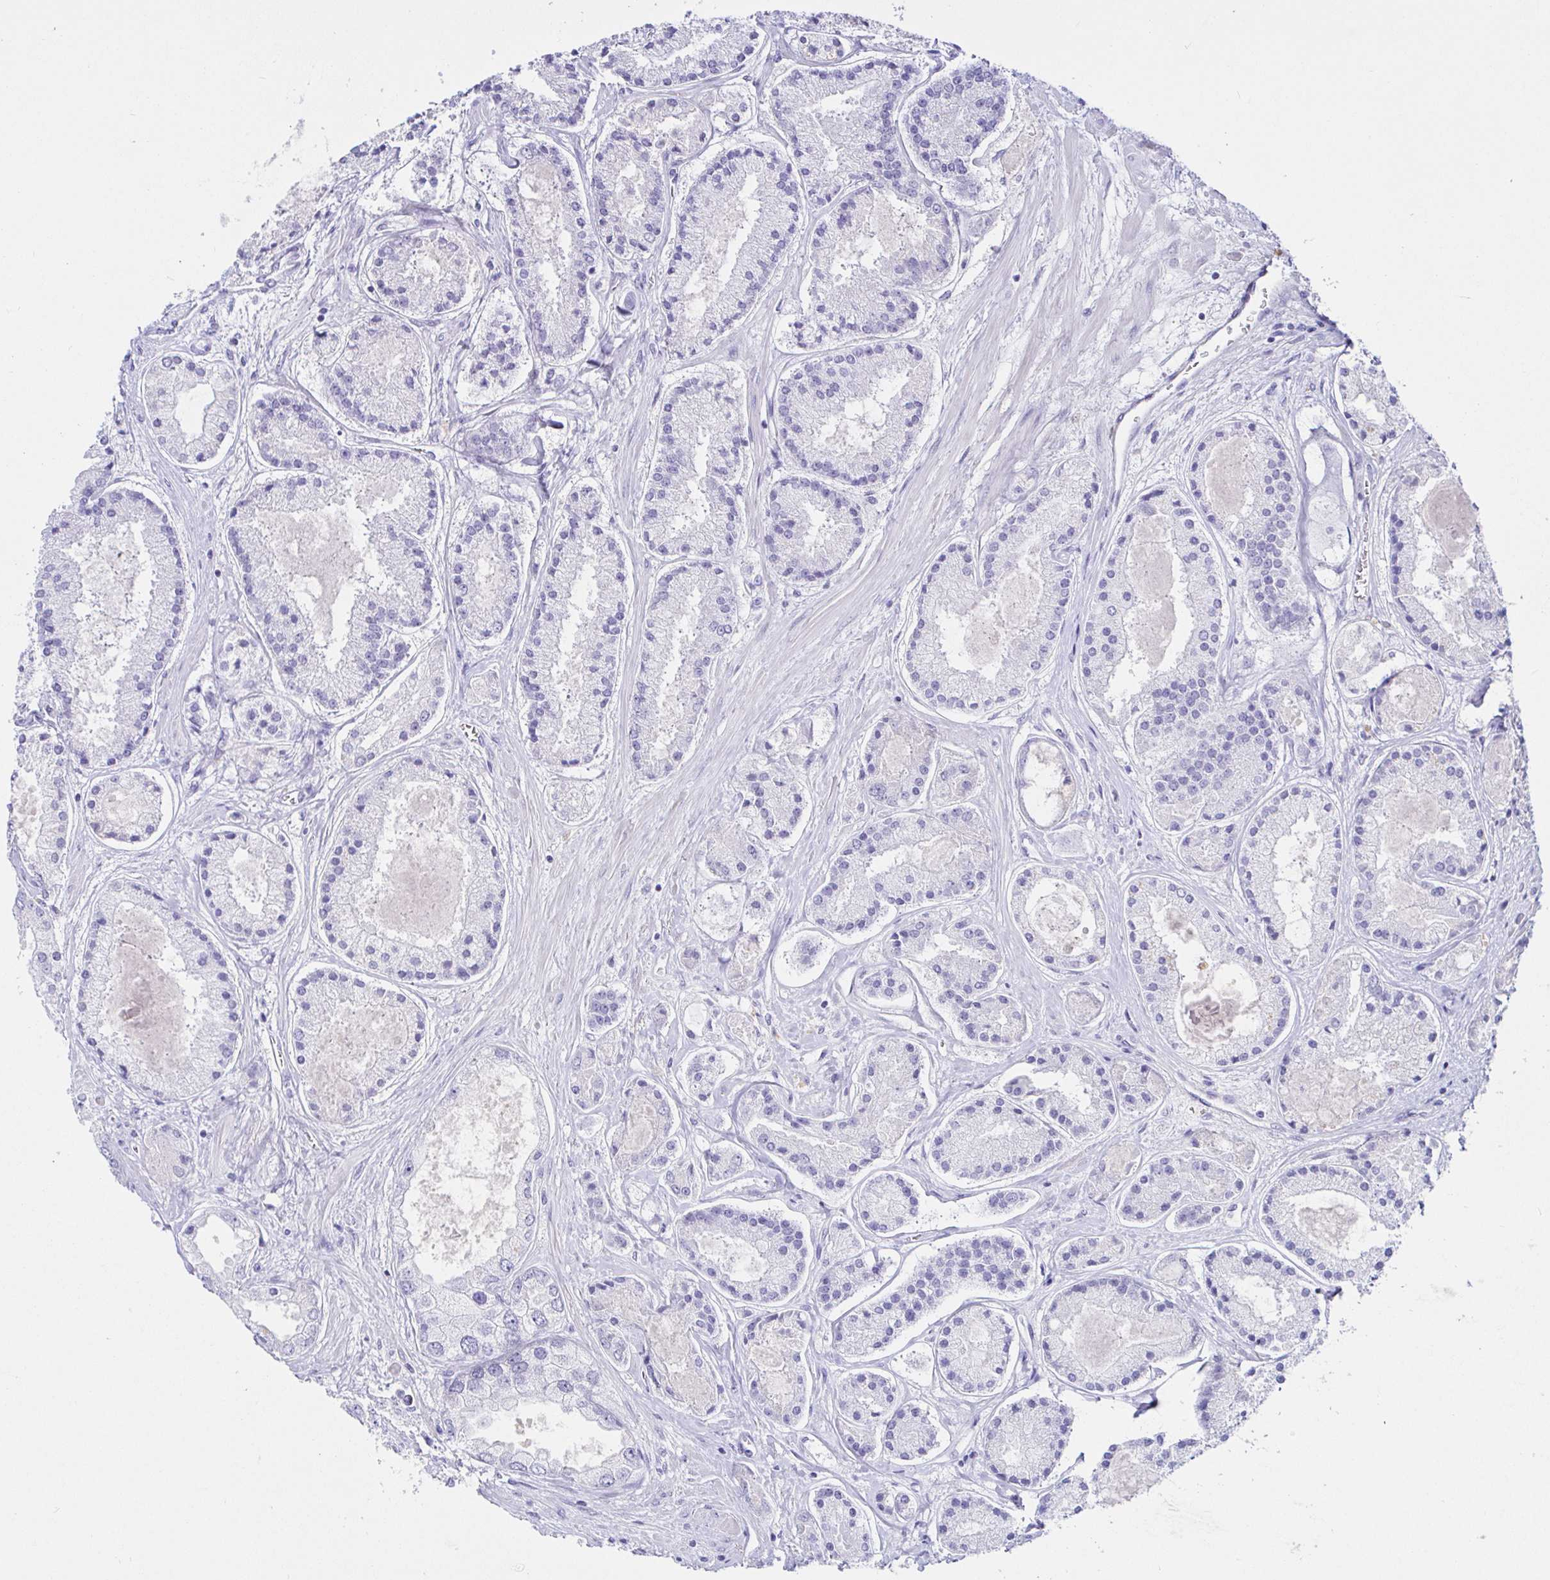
{"staining": {"intensity": "negative", "quantity": "none", "location": "none"}, "tissue": "prostate cancer", "cell_type": "Tumor cells", "image_type": "cancer", "snomed": [{"axis": "morphology", "description": "Adenocarcinoma, High grade"}, {"axis": "topography", "description": "Prostate"}], "caption": "A histopathology image of human prostate cancer is negative for staining in tumor cells.", "gene": "SAA4", "patient": {"sex": "male", "age": 67}}